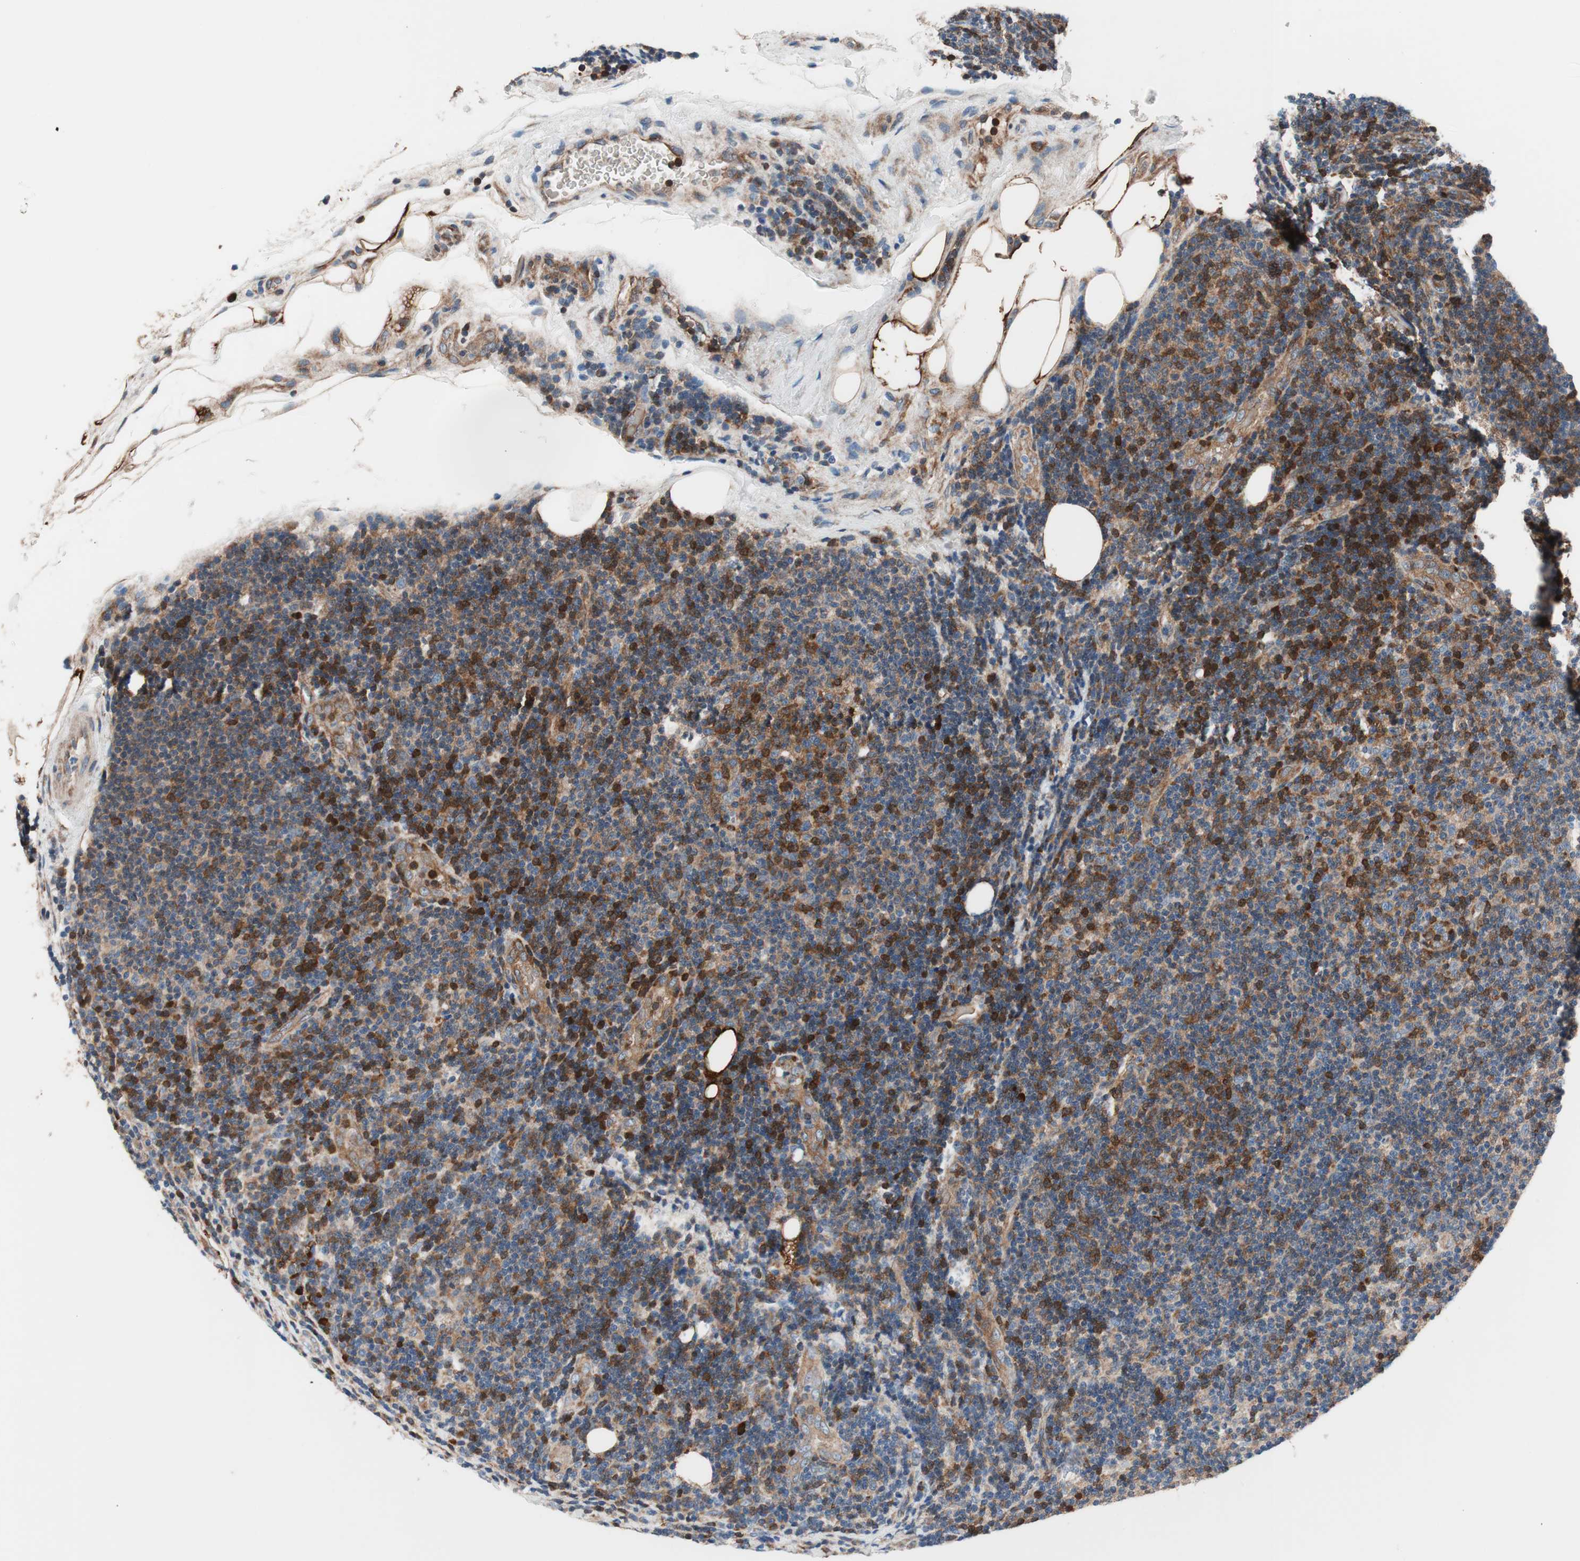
{"staining": {"intensity": "strong", "quantity": "25%-75%", "location": "cytoplasmic/membranous,nuclear"}, "tissue": "lymphoma", "cell_type": "Tumor cells", "image_type": "cancer", "snomed": [{"axis": "morphology", "description": "Malignant lymphoma, non-Hodgkin's type, Low grade"}, {"axis": "topography", "description": "Lymph node"}], "caption": "Low-grade malignant lymphoma, non-Hodgkin's type tissue demonstrates strong cytoplasmic/membranous and nuclear staining in about 25%-75% of tumor cells", "gene": "PRDX2", "patient": {"sex": "male", "age": 83}}